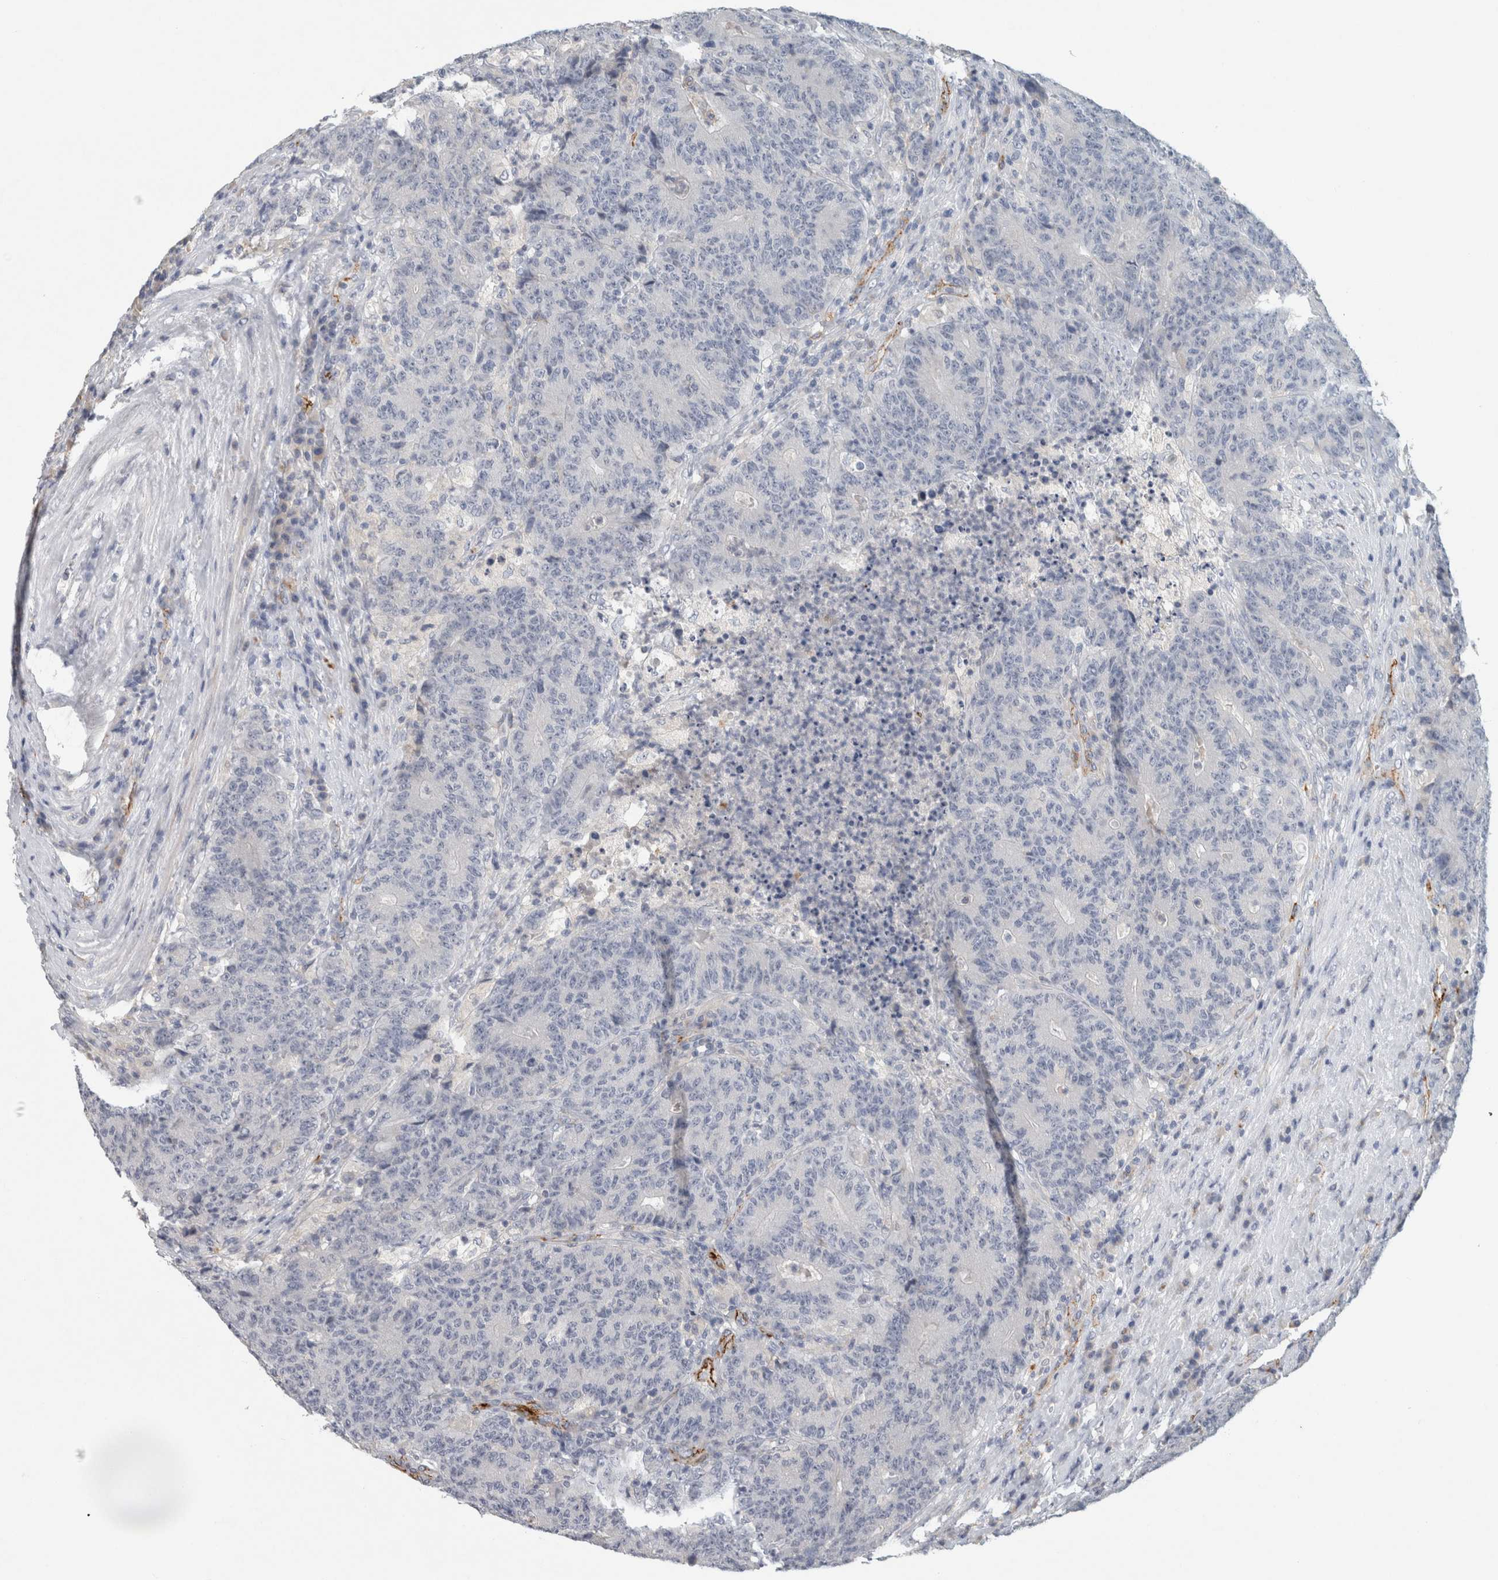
{"staining": {"intensity": "negative", "quantity": "none", "location": "none"}, "tissue": "colorectal cancer", "cell_type": "Tumor cells", "image_type": "cancer", "snomed": [{"axis": "morphology", "description": "Normal tissue, NOS"}, {"axis": "morphology", "description": "Adenocarcinoma, NOS"}, {"axis": "topography", "description": "Colon"}], "caption": "Immunohistochemical staining of human colorectal adenocarcinoma exhibits no significant positivity in tumor cells. (Brightfield microscopy of DAB immunohistochemistry at high magnification).", "gene": "CD36", "patient": {"sex": "female", "age": 75}}